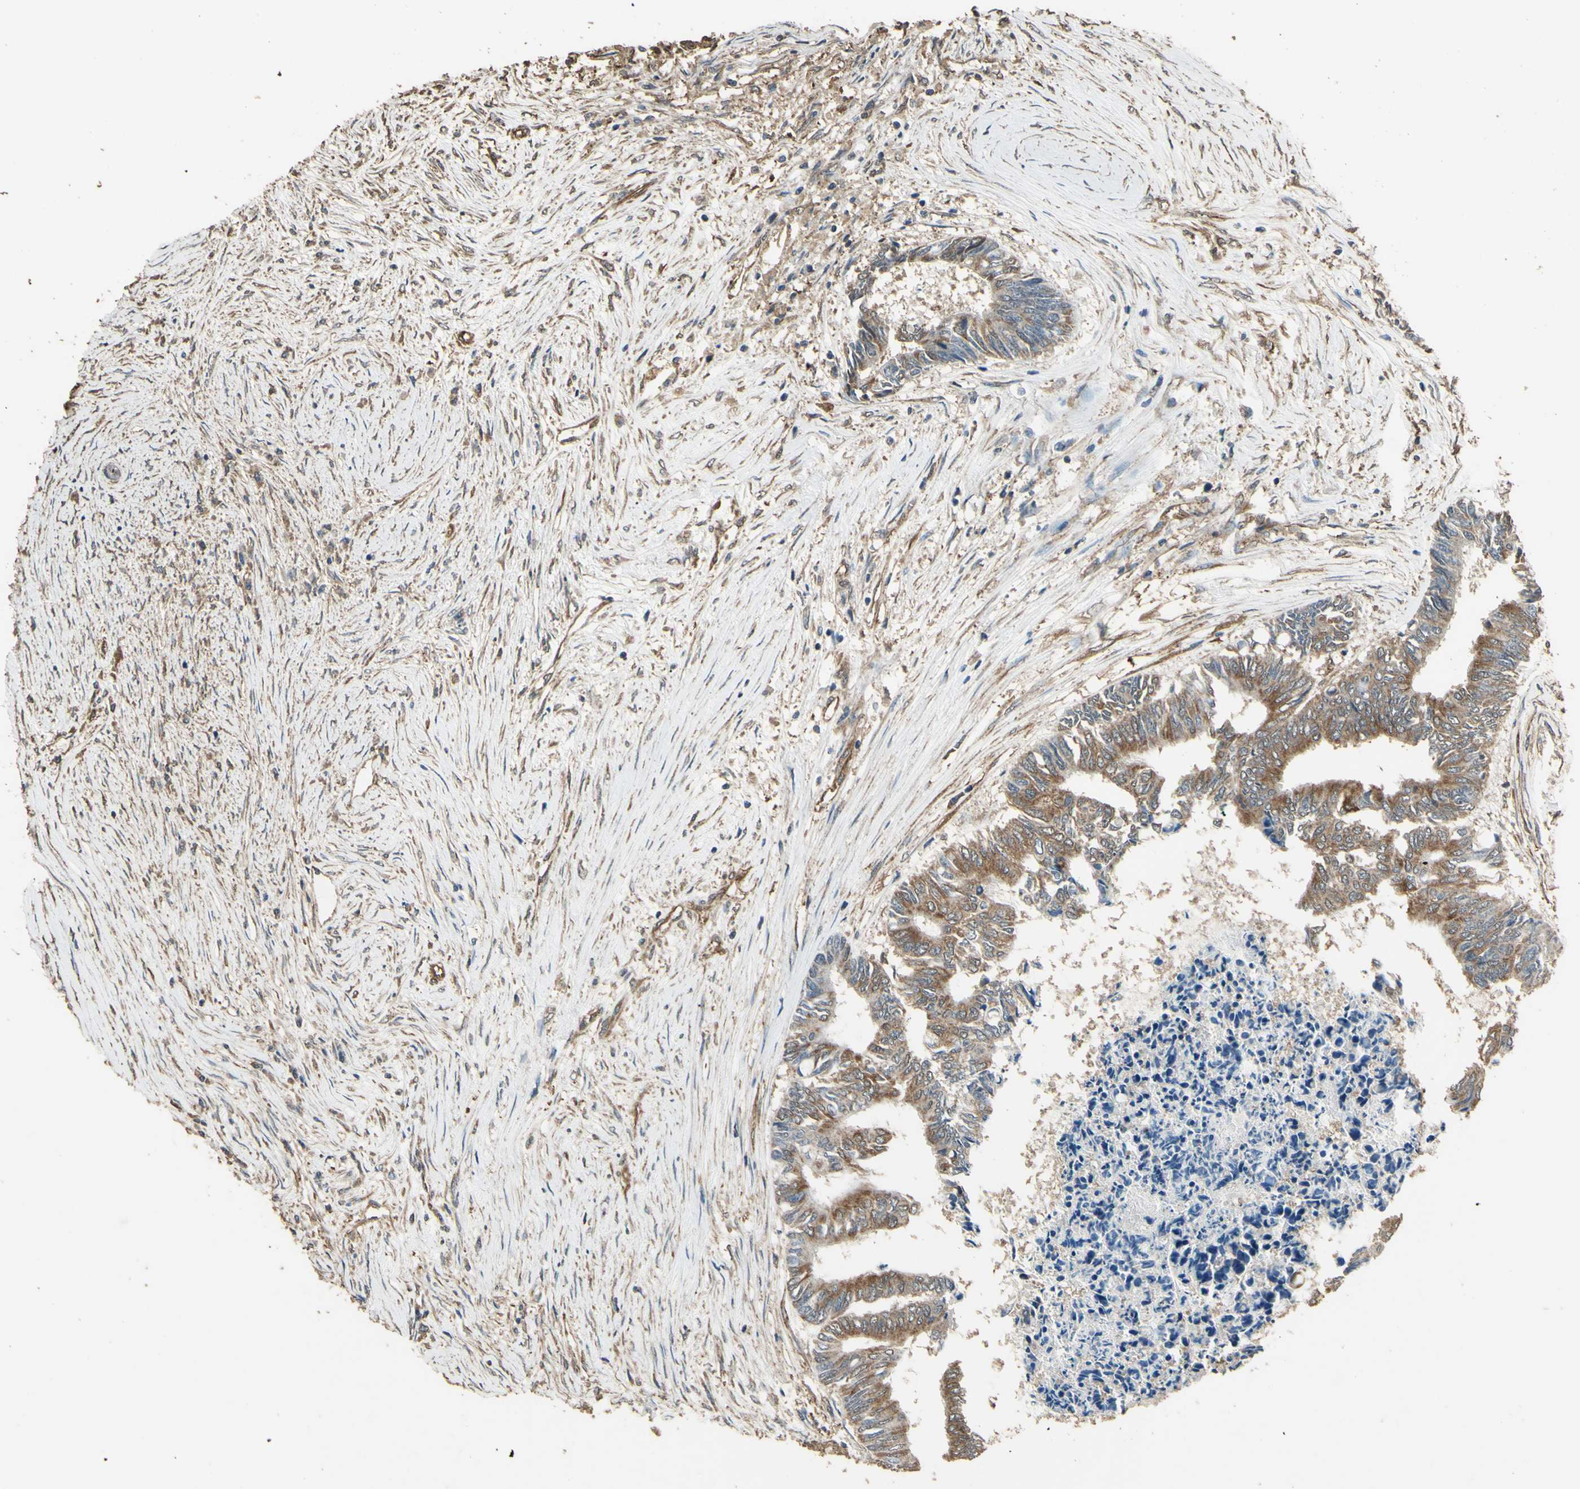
{"staining": {"intensity": "moderate", "quantity": "25%-75%", "location": "cytoplasmic/membranous"}, "tissue": "colorectal cancer", "cell_type": "Tumor cells", "image_type": "cancer", "snomed": [{"axis": "morphology", "description": "Adenocarcinoma, NOS"}, {"axis": "topography", "description": "Rectum"}], "caption": "Immunohistochemical staining of human colorectal adenocarcinoma demonstrates medium levels of moderate cytoplasmic/membranous staining in about 25%-75% of tumor cells. Nuclei are stained in blue.", "gene": "TSPO", "patient": {"sex": "male", "age": 63}}